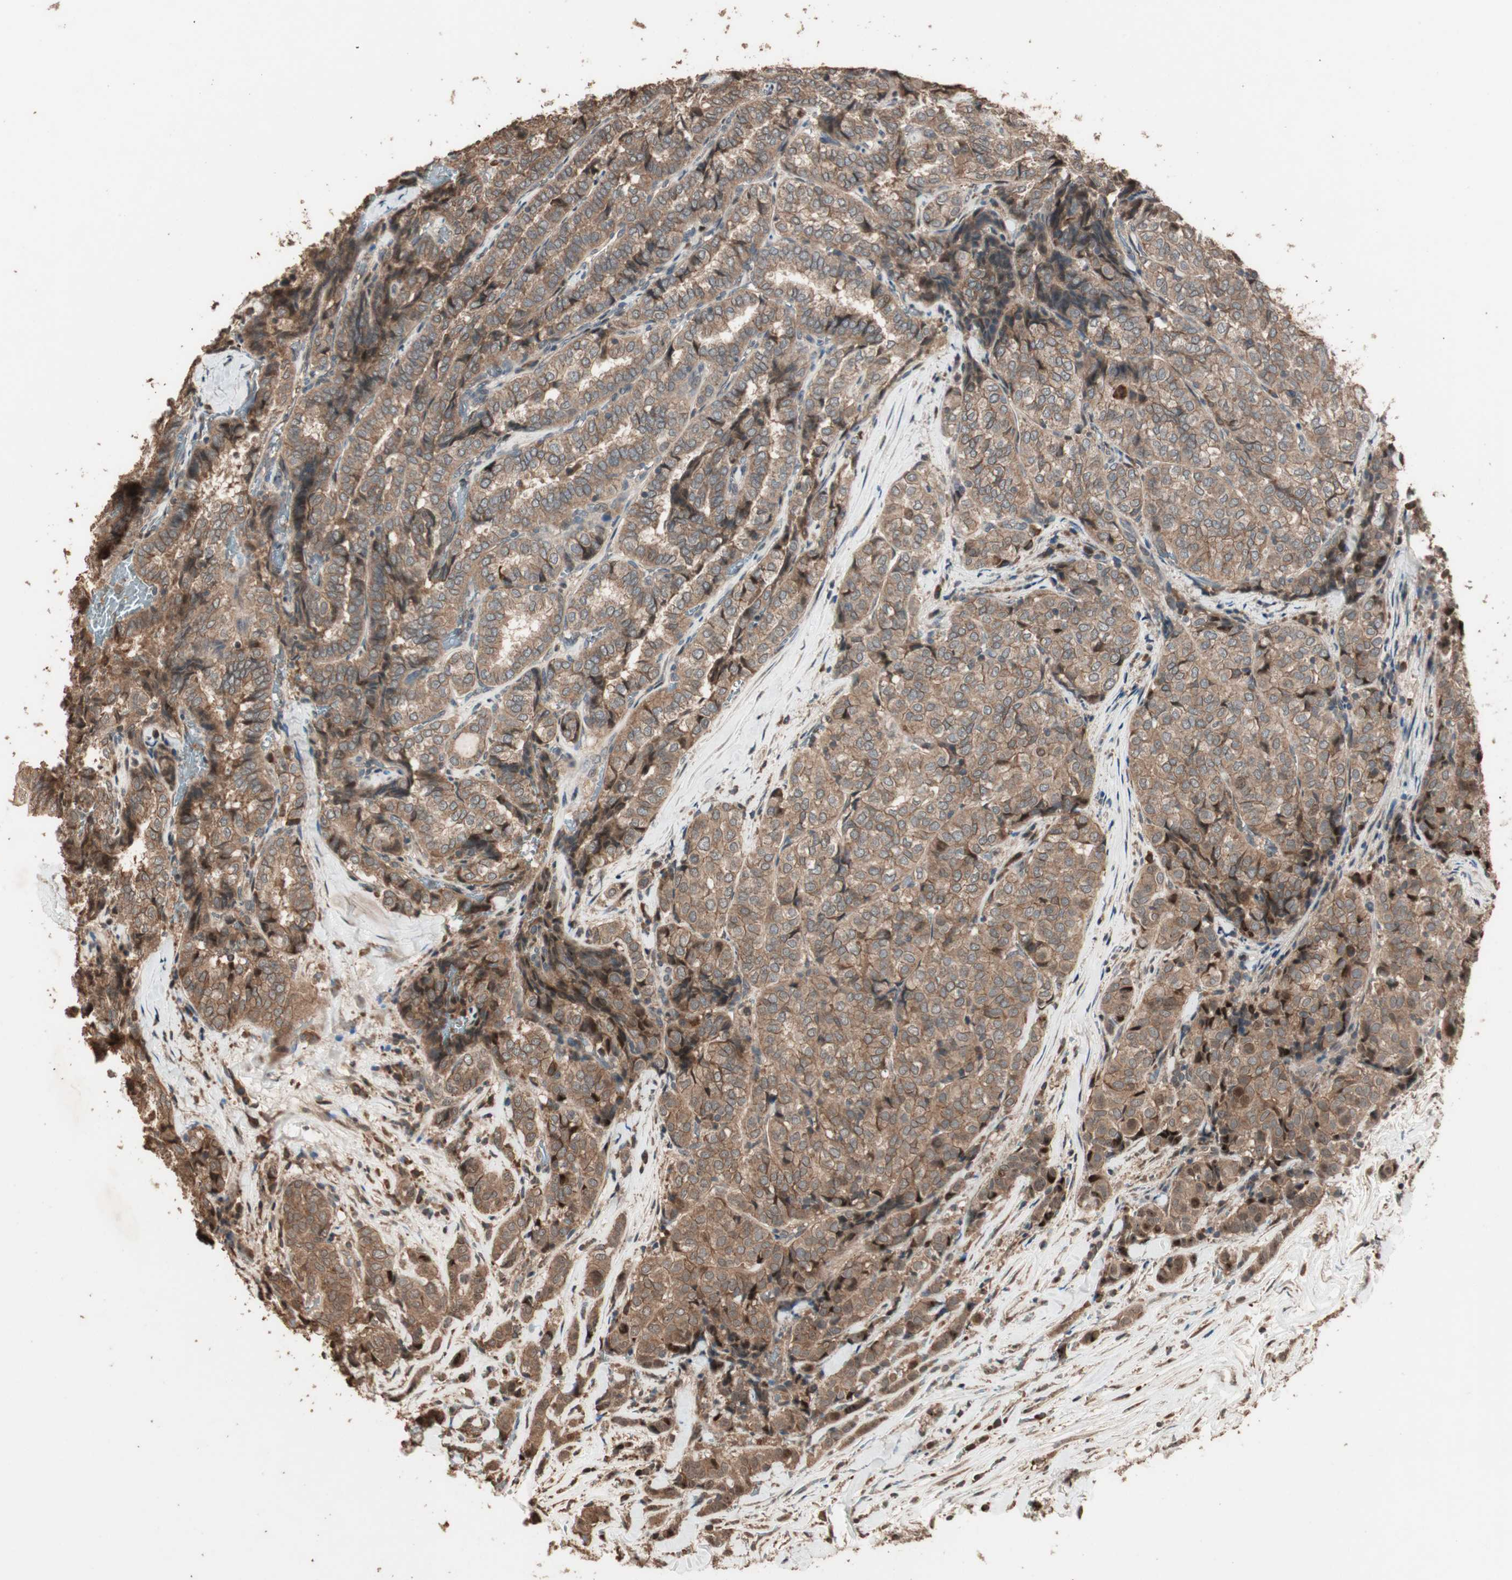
{"staining": {"intensity": "moderate", "quantity": ">75%", "location": "cytoplasmic/membranous"}, "tissue": "thyroid cancer", "cell_type": "Tumor cells", "image_type": "cancer", "snomed": [{"axis": "morphology", "description": "Normal tissue, NOS"}, {"axis": "morphology", "description": "Papillary adenocarcinoma, NOS"}, {"axis": "topography", "description": "Thyroid gland"}], "caption": "Protein expression analysis of papillary adenocarcinoma (thyroid) demonstrates moderate cytoplasmic/membranous expression in about >75% of tumor cells.", "gene": "USP20", "patient": {"sex": "female", "age": 30}}